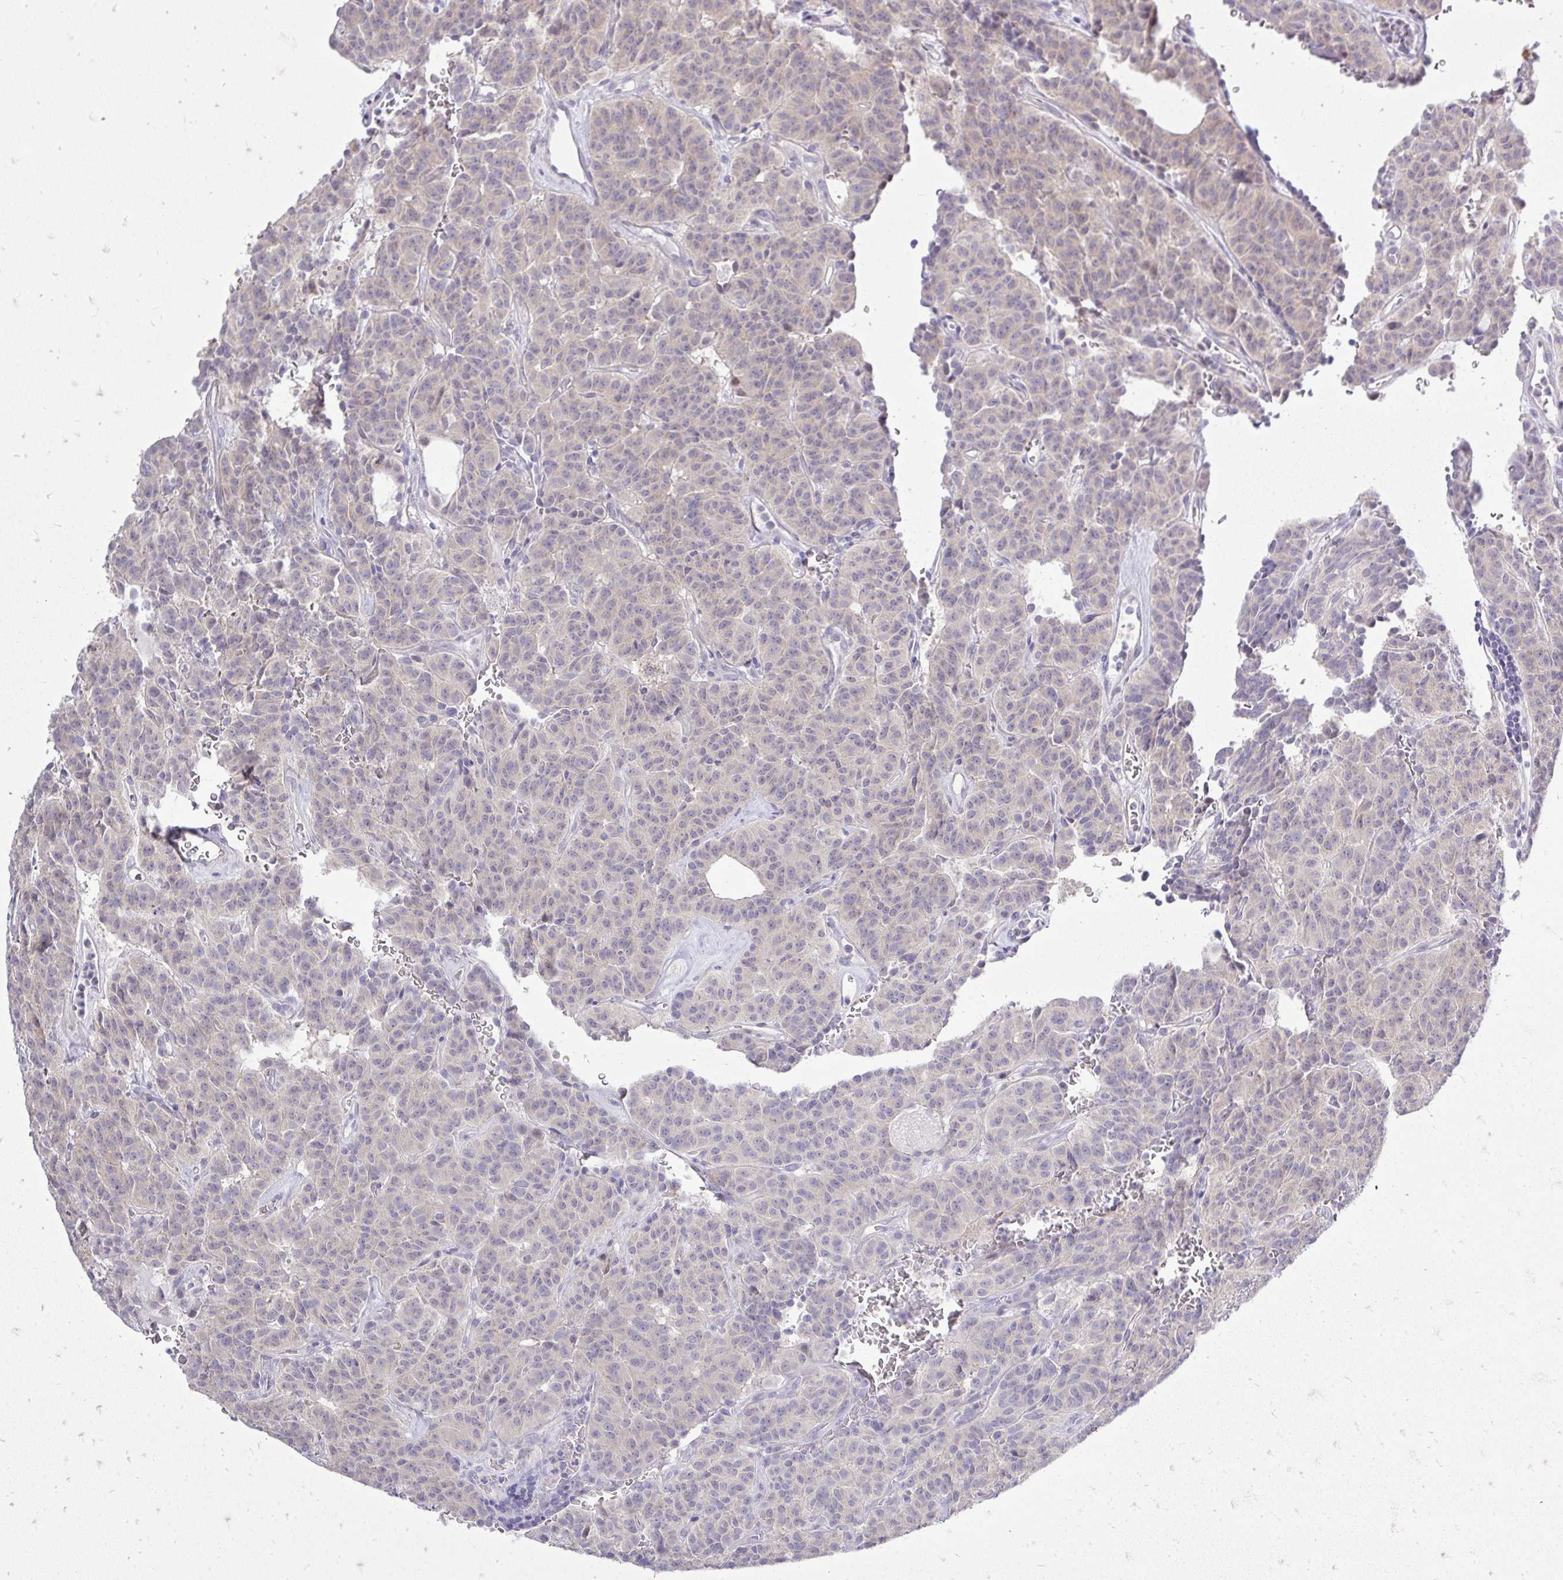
{"staining": {"intensity": "weak", "quantity": "<25%", "location": "cytoplasmic/membranous"}, "tissue": "carcinoid", "cell_type": "Tumor cells", "image_type": "cancer", "snomed": [{"axis": "morphology", "description": "Carcinoid, malignant, NOS"}, {"axis": "topography", "description": "Lung"}], "caption": "This histopathology image is of carcinoid stained with immunohistochemistry (IHC) to label a protein in brown with the nuclei are counter-stained blue. There is no positivity in tumor cells. (DAB (3,3'-diaminobenzidine) immunohistochemistry (IHC), high magnification).", "gene": "OR8D1", "patient": {"sex": "female", "age": 61}}